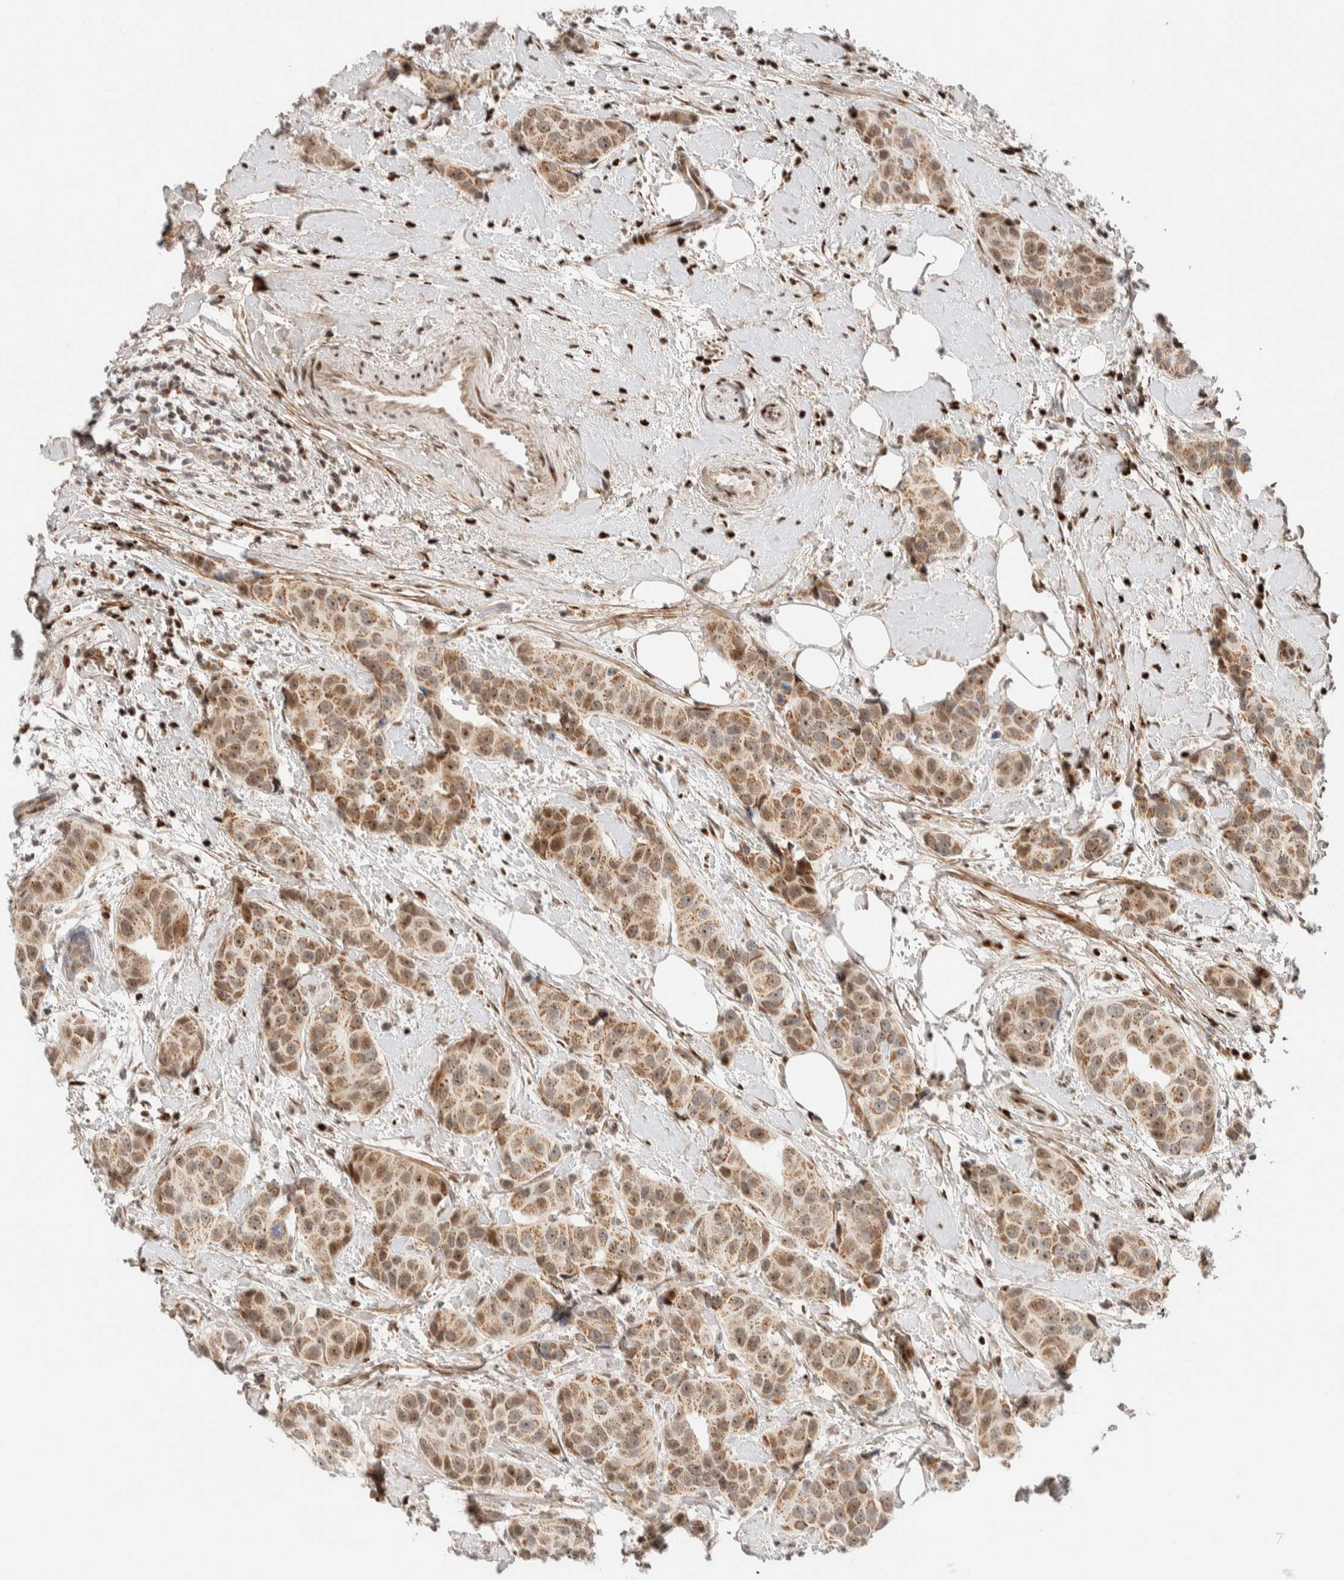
{"staining": {"intensity": "moderate", "quantity": ">75%", "location": "cytoplasmic/membranous,nuclear"}, "tissue": "breast cancer", "cell_type": "Tumor cells", "image_type": "cancer", "snomed": [{"axis": "morphology", "description": "Normal tissue, NOS"}, {"axis": "morphology", "description": "Duct carcinoma"}, {"axis": "topography", "description": "Breast"}], "caption": "Breast cancer stained with IHC demonstrates moderate cytoplasmic/membranous and nuclear staining in approximately >75% of tumor cells.", "gene": "TSPAN32", "patient": {"sex": "female", "age": 39}}